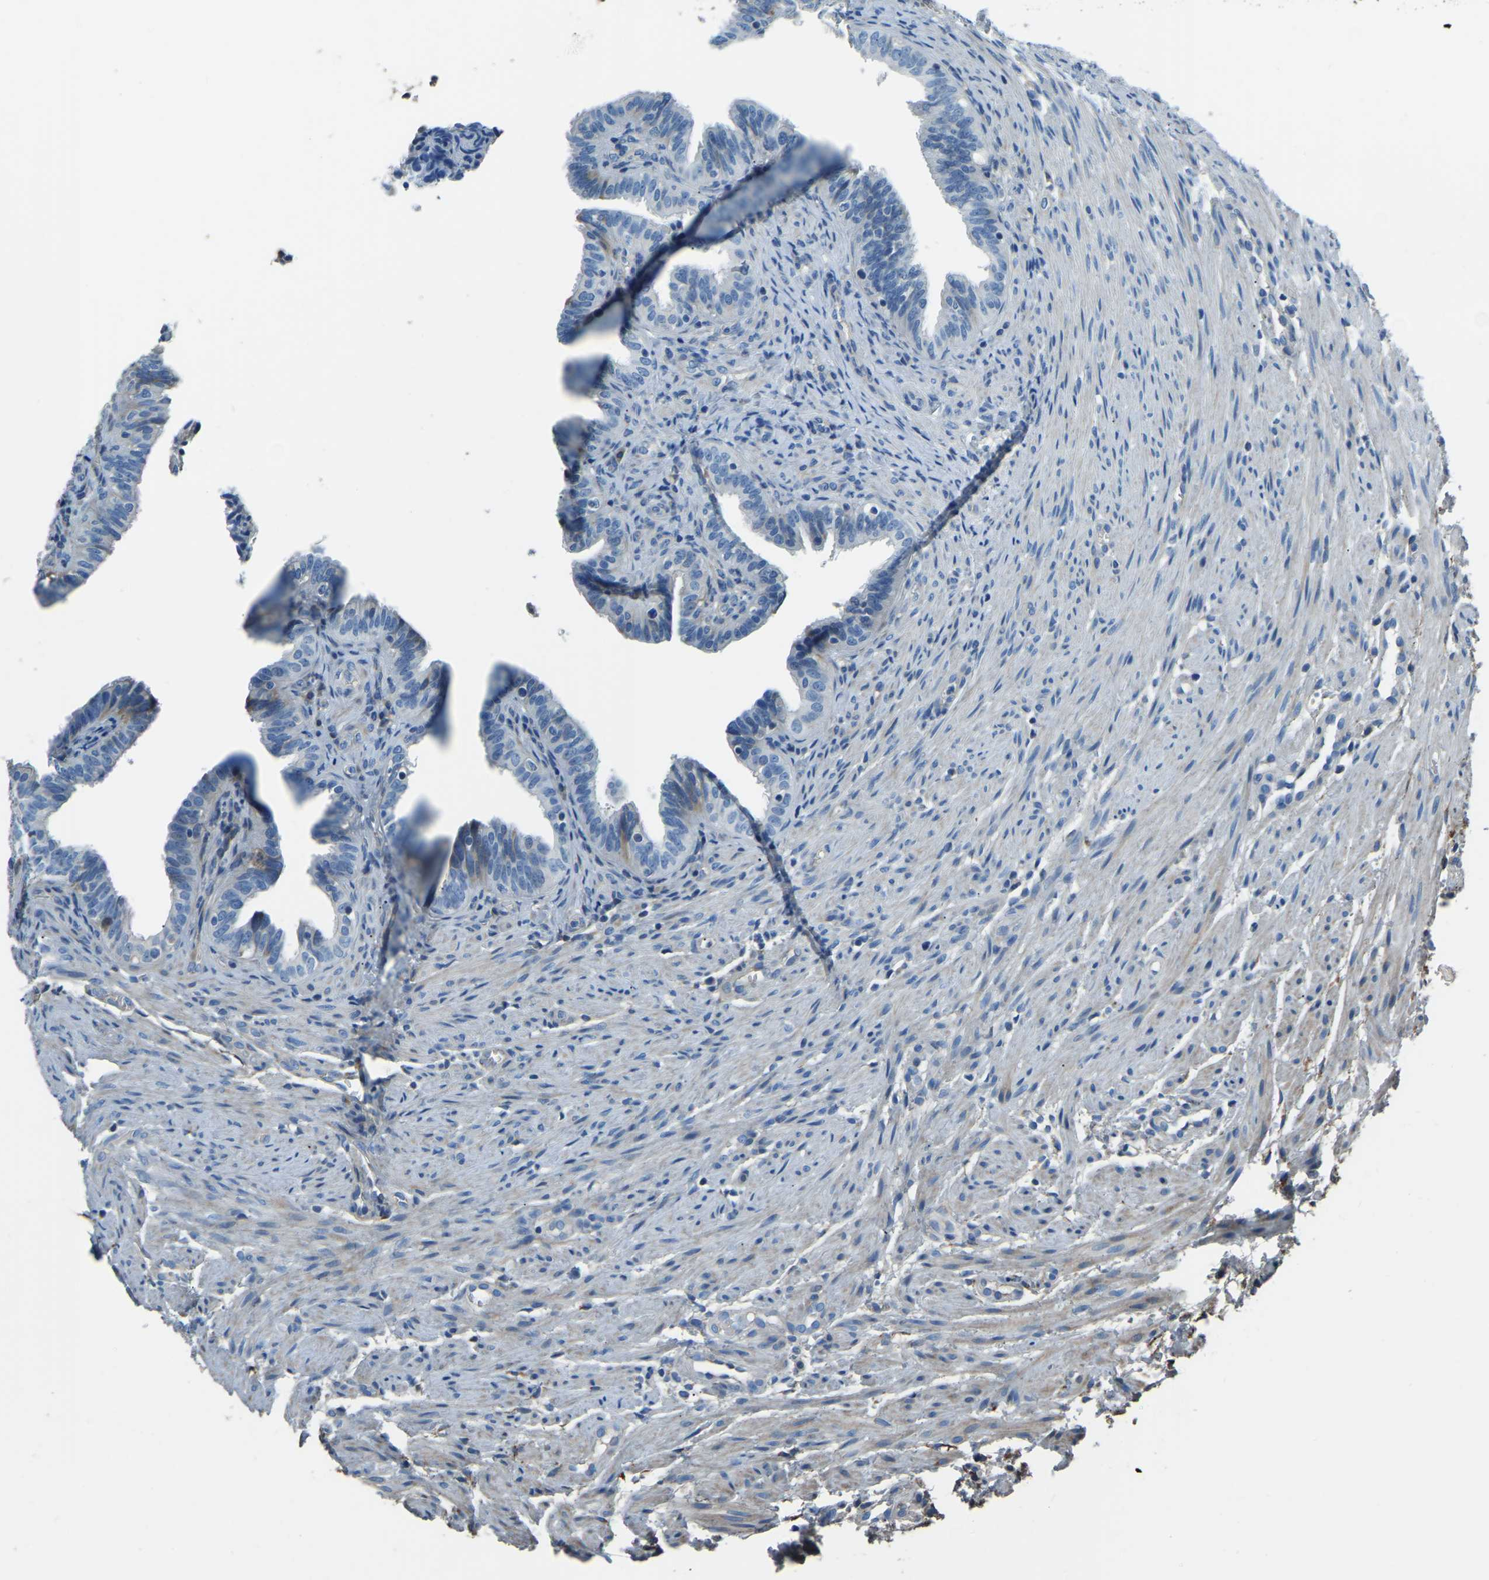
{"staining": {"intensity": "negative", "quantity": "none", "location": "none"}, "tissue": "fallopian tube", "cell_type": "Glandular cells", "image_type": "normal", "snomed": [{"axis": "morphology", "description": "Normal tissue, NOS"}, {"axis": "topography", "description": "Fallopian tube"}, {"axis": "topography", "description": "Placenta"}], "caption": "This is an immunohistochemistry (IHC) micrograph of unremarkable human fallopian tube. There is no positivity in glandular cells.", "gene": "COL3A1", "patient": {"sex": "female", "age": 34}}